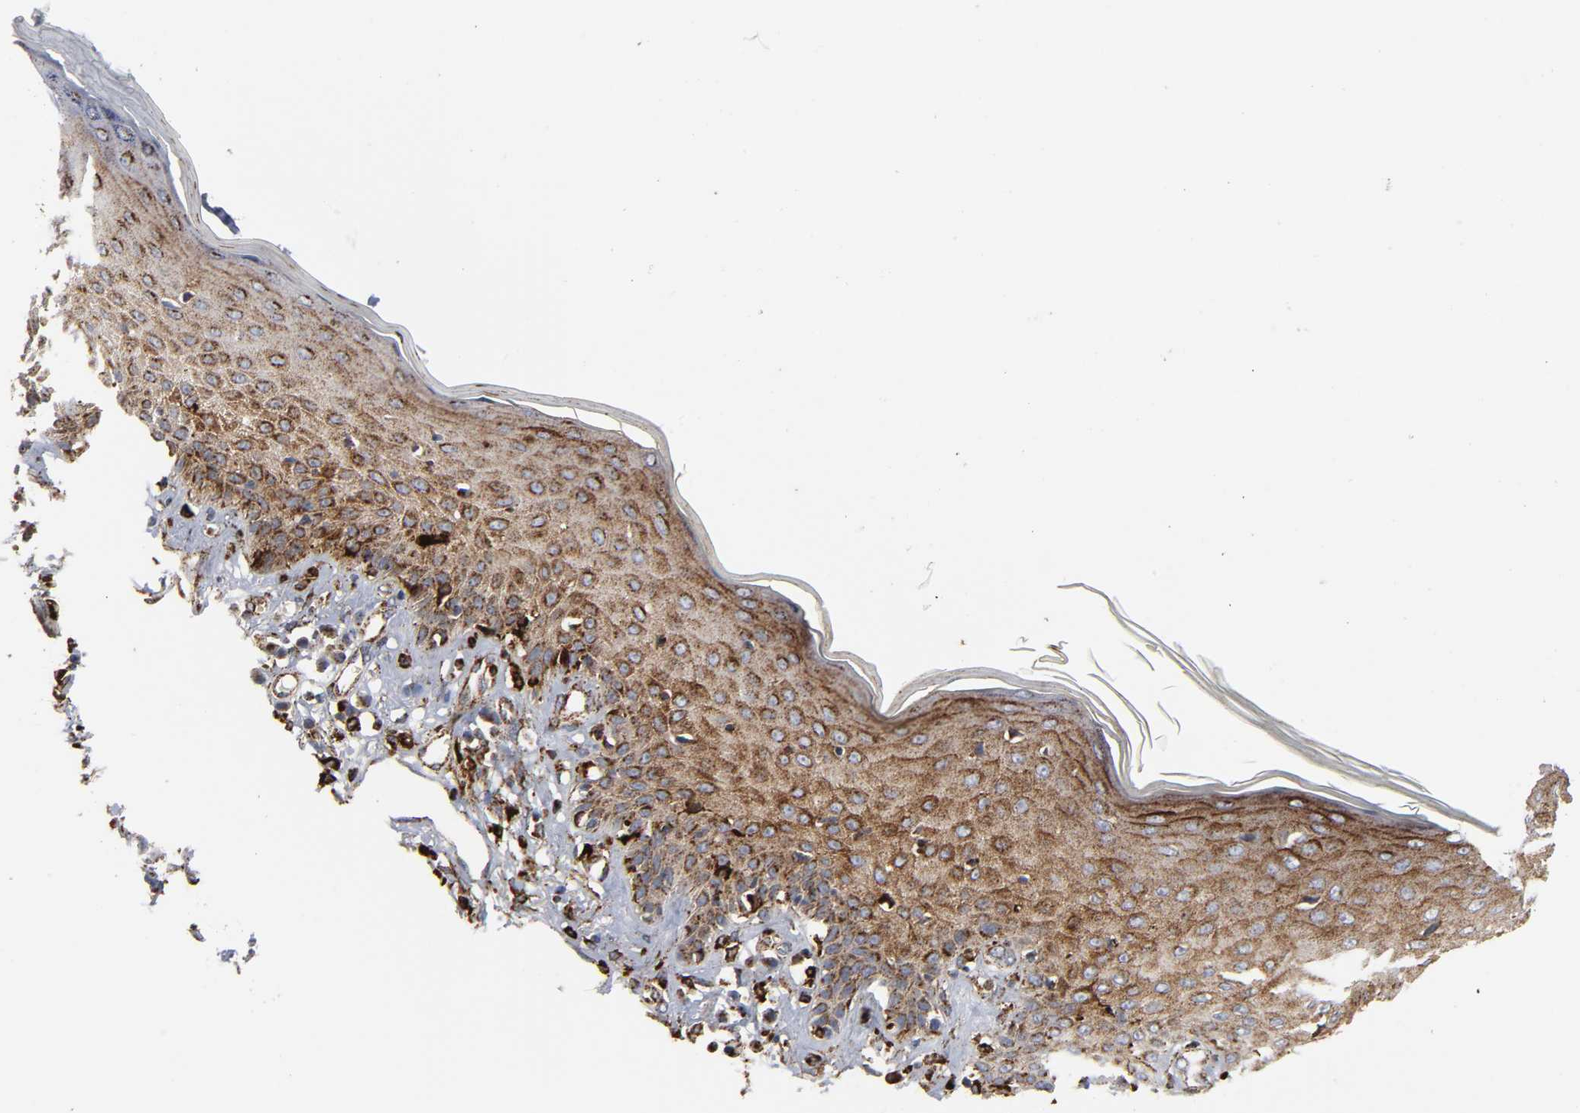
{"staining": {"intensity": "moderate", "quantity": ">75%", "location": "cytoplasmic/membranous"}, "tissue": "skin cancer", "cell_type": "Tumor cells", "image_type": "cancer", "snomed": [{"axis": "morphology", "description": "Squamous cell carcinoma, NOS"}, {"axis": "topography", "description": "Skin"}], "caption": "Tumor cells exhibit medium levels of moderate cytoplasmic/membranous staining in approximately >75% of cells in human skin cancer (squamous cell carcinoma). Nuclei are stained in blue.", "gene": "PSAP", "patient": {"sex": "female", "age": 59}}